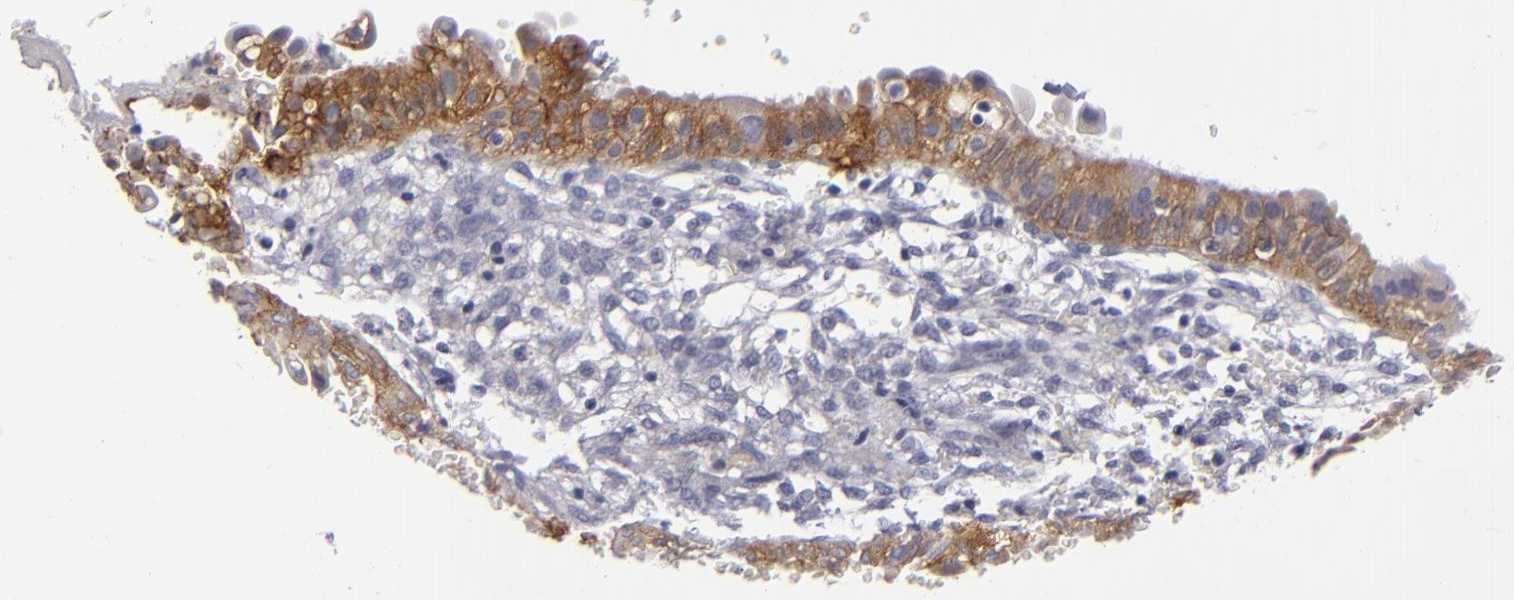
{"staining": {"intensity": "negative", "quantity": "none", "location": "none"}, "tissue": "endometrium", "cell_type": "Cells in endometrial stroma", "image_type": "normal", "snomed": [{"axis": "morphology", "description": "Normal tissue, NOS"}, {"axis": "topography", "description": "Endometrium"}], "caption": "Cells in endometrial stroma are negative for brown protein staining in unremarkable endometrium. (DAB IHC with hematoxylin counter stain).", "gene": "JUP", "patient": {"sex": "female", "age": 61}}